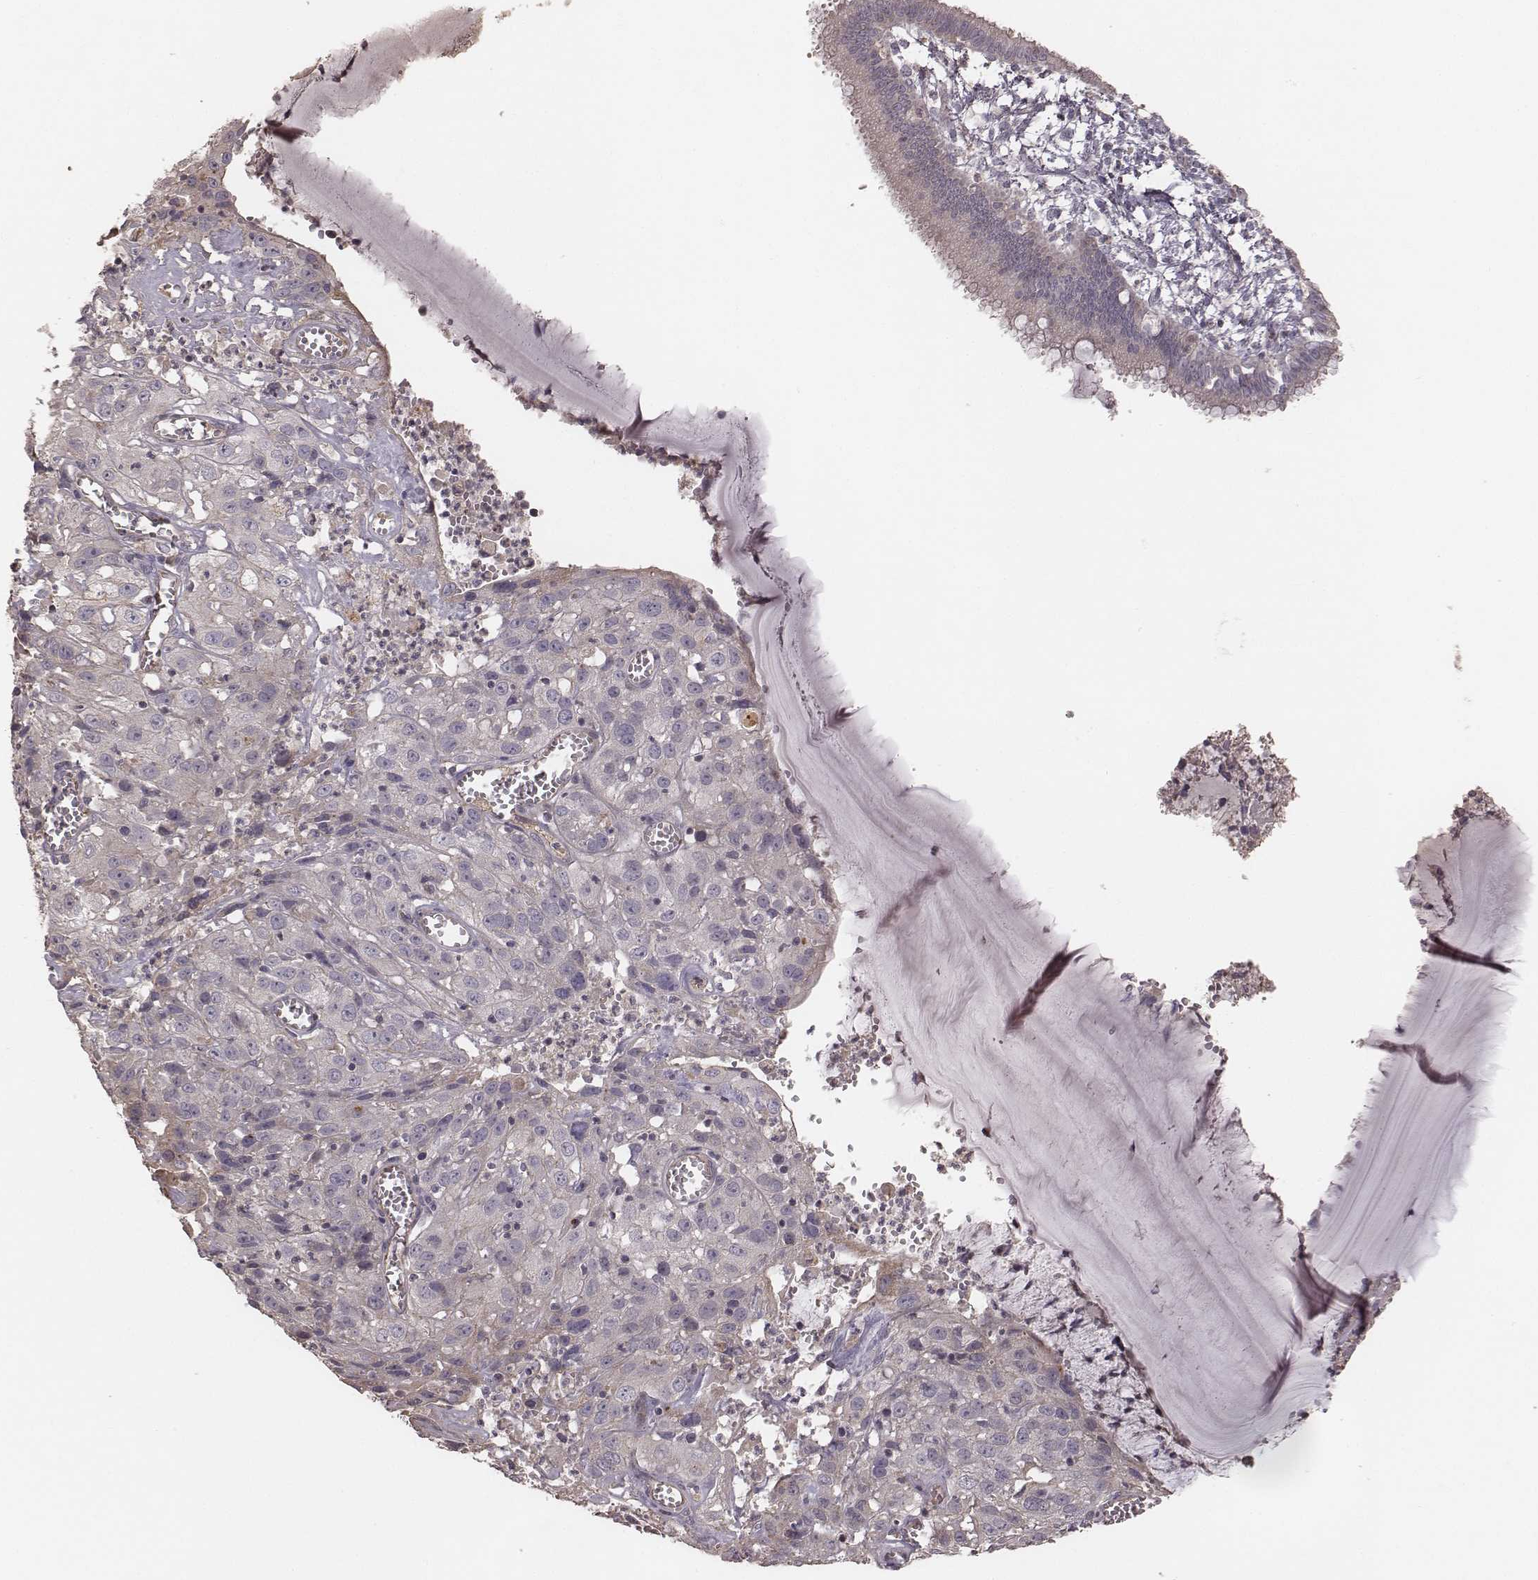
{"staining": {"intensity": "negative", "quantity": "none", "location": "none"}, "tissue": "cervical cancer", "cell_type": "Tumor cells", "image_type": "cancer", "snomed": [{"axis": "morphology", "description": "Squamous cell carcinoma, NOS"}, {"axis": "topography", "description": "Cervix"}], "caption": "This is an immunohistochemistry (IHC) photomicrograph of human cervical squamous cell carcinoma. There is no positivity in tumor cells.", "gene": "OTOGL", "patient": {"sex": "female", "age": 32}}